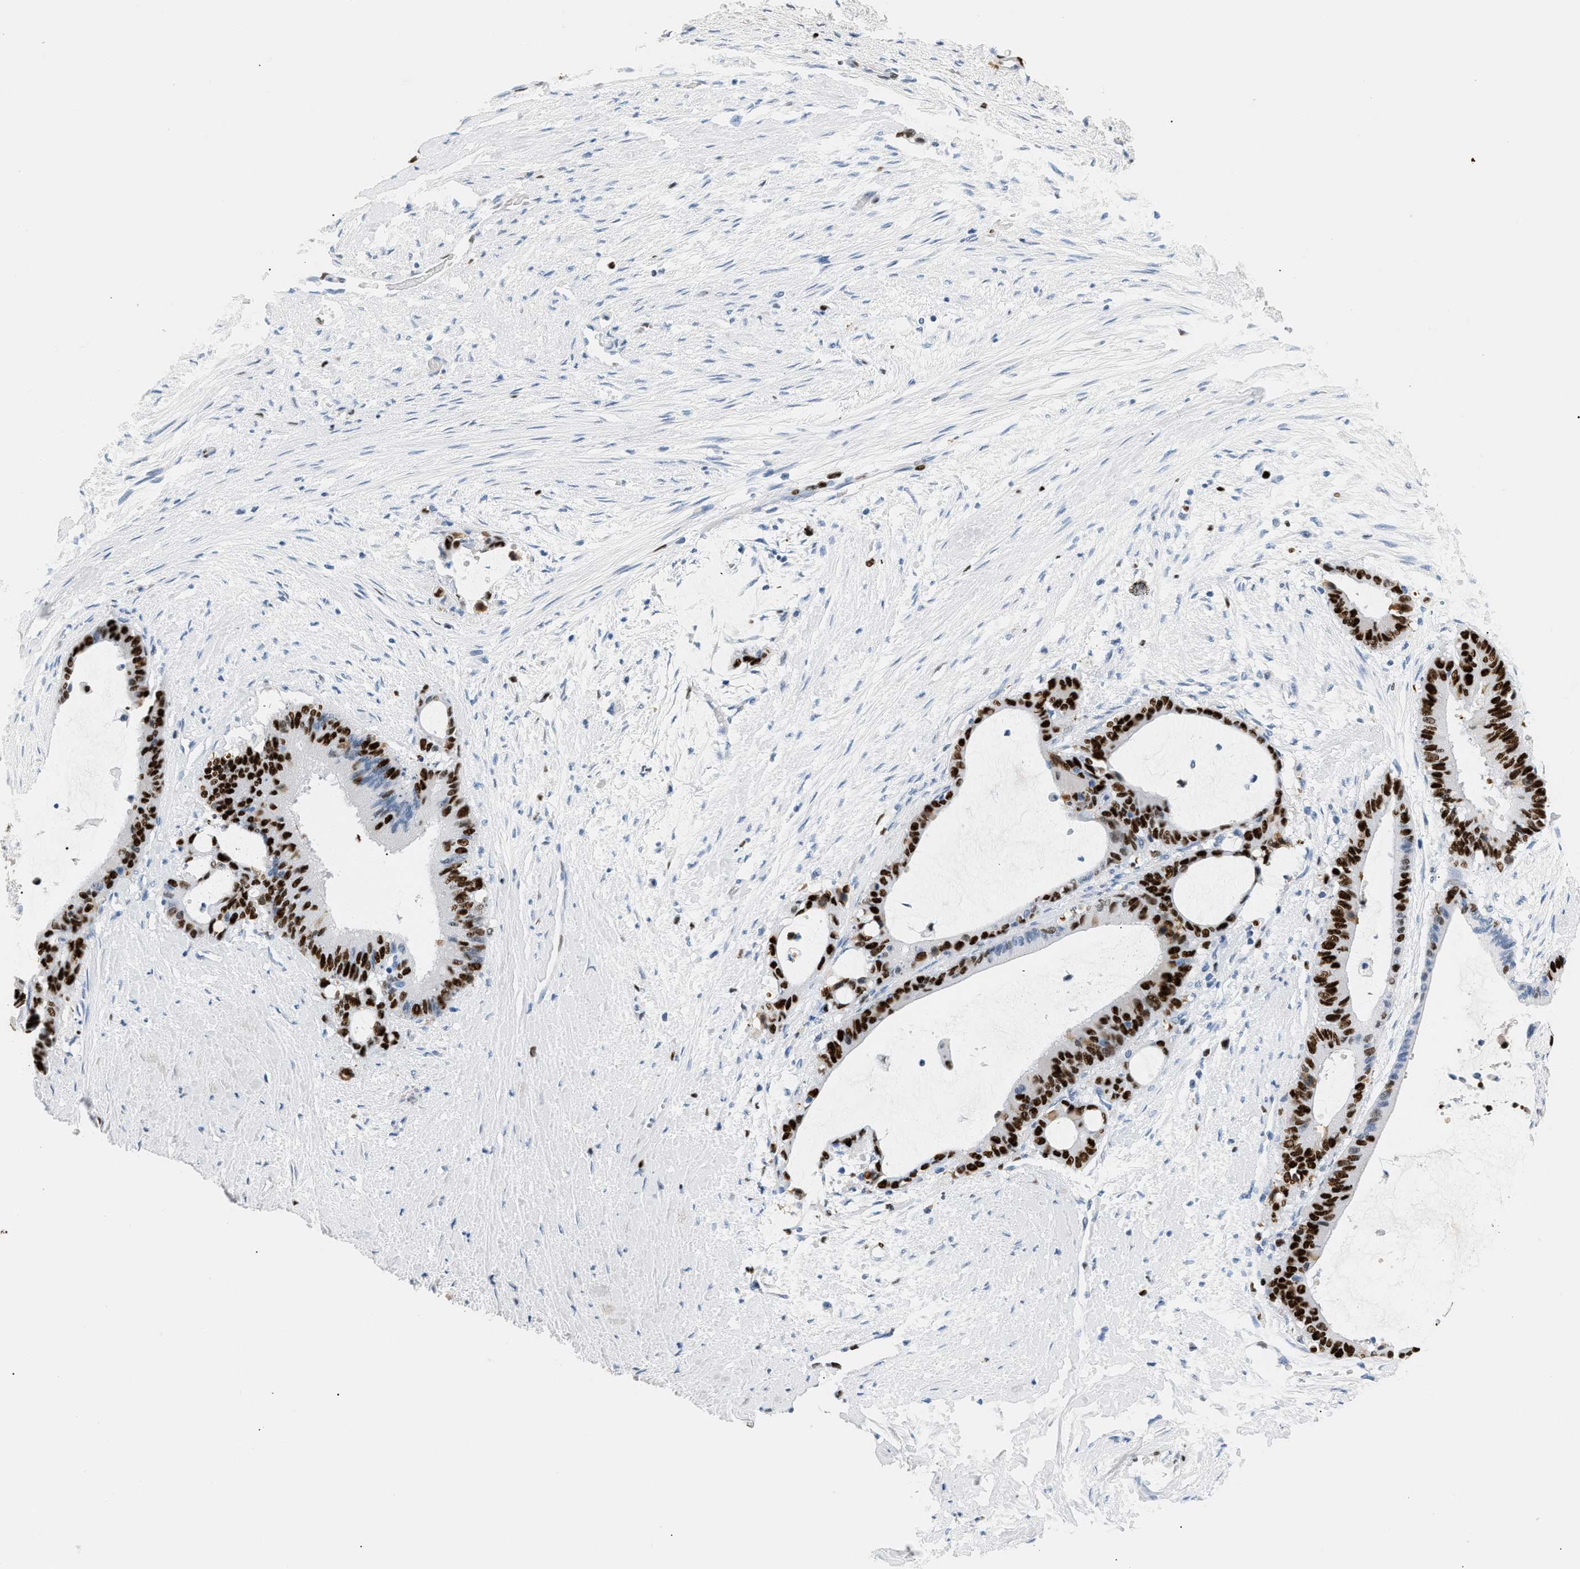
{"staining": {"intensity": "strong", "quantity": ">75%", "location": "nuclear"}, "tissue": "liver cancer", "cell_type": "Tumor cells", "image_type": "cancer", "snomed": [{"axis": "morphology", "description": "Cholangiocarcinoma"}, {"axis": "topography", "description": "Liver"}], "caption": "The micrograph demonstrates staining of cholangiocarcinoma (liver), revealing strong nuclear protein positivity (brown color) within tumor cells.", "gene": "MCM7", "patient": {"sex": "female", "age": 73}}